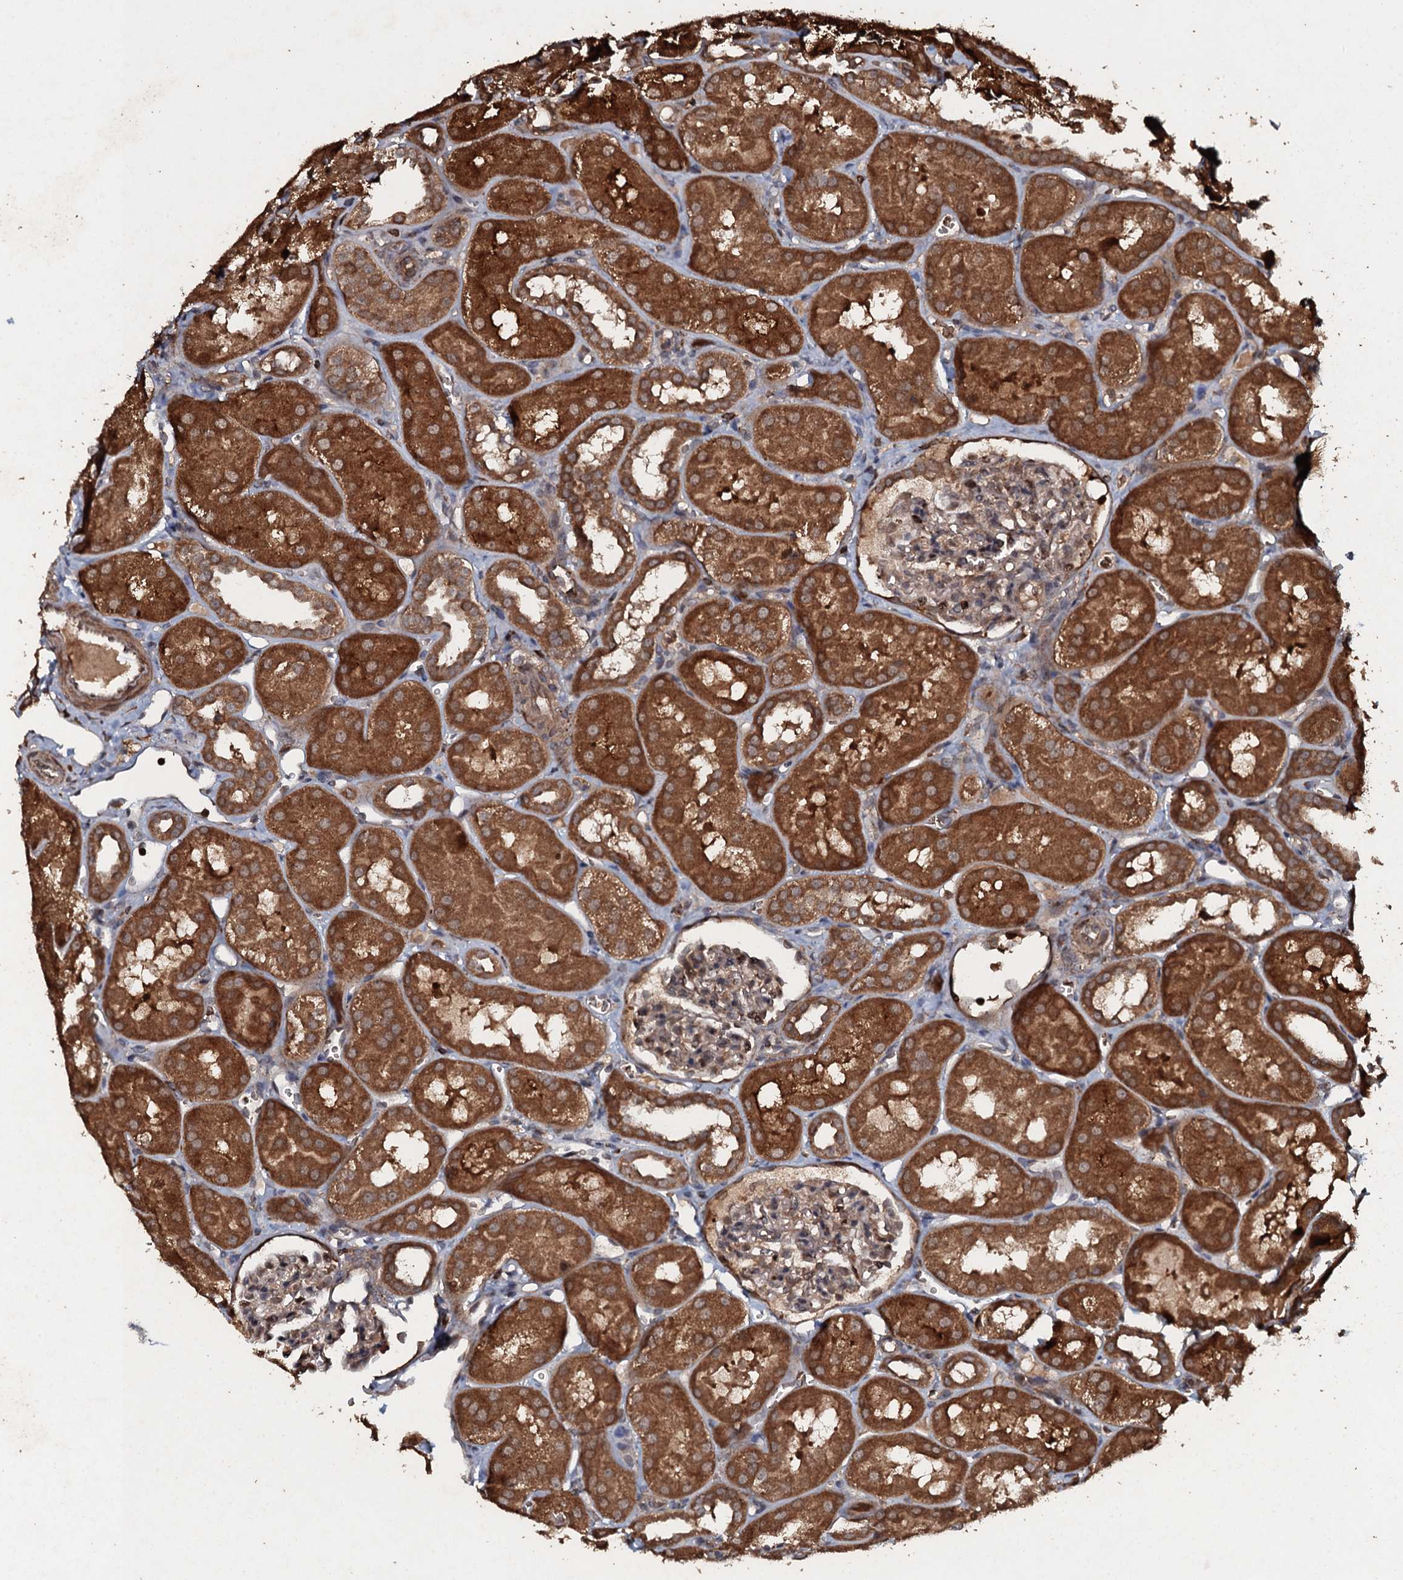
{"staining": {"intensity": "weak", "quantity": ">75%", "location": "cytoplasmic/membranous"}, "tissue": "kidney", "cell_type": "Cells in glomeruli", "image_type": "normal", "snomed": [{"axis": "morphology", "description": "Normal tissue, NOS"}, {"axis": "topography", "description": "Kidney"}, {"axis": "topography", "description": "Urinary bladder"}], "caption": "The micrograph displays staining of normal kidney, revealing weak cytoplasmic/membranous protein positivity (brown color) within cells in glomeruli. The staining is performed using DAB (3,3'-diaminobenzidine) brown chromogen to label protein expression. The nuclei are counter-stained blue using hematoxylin.", "gene": "ADGRG3", "patient": {"sex": "male", "age": 16}}